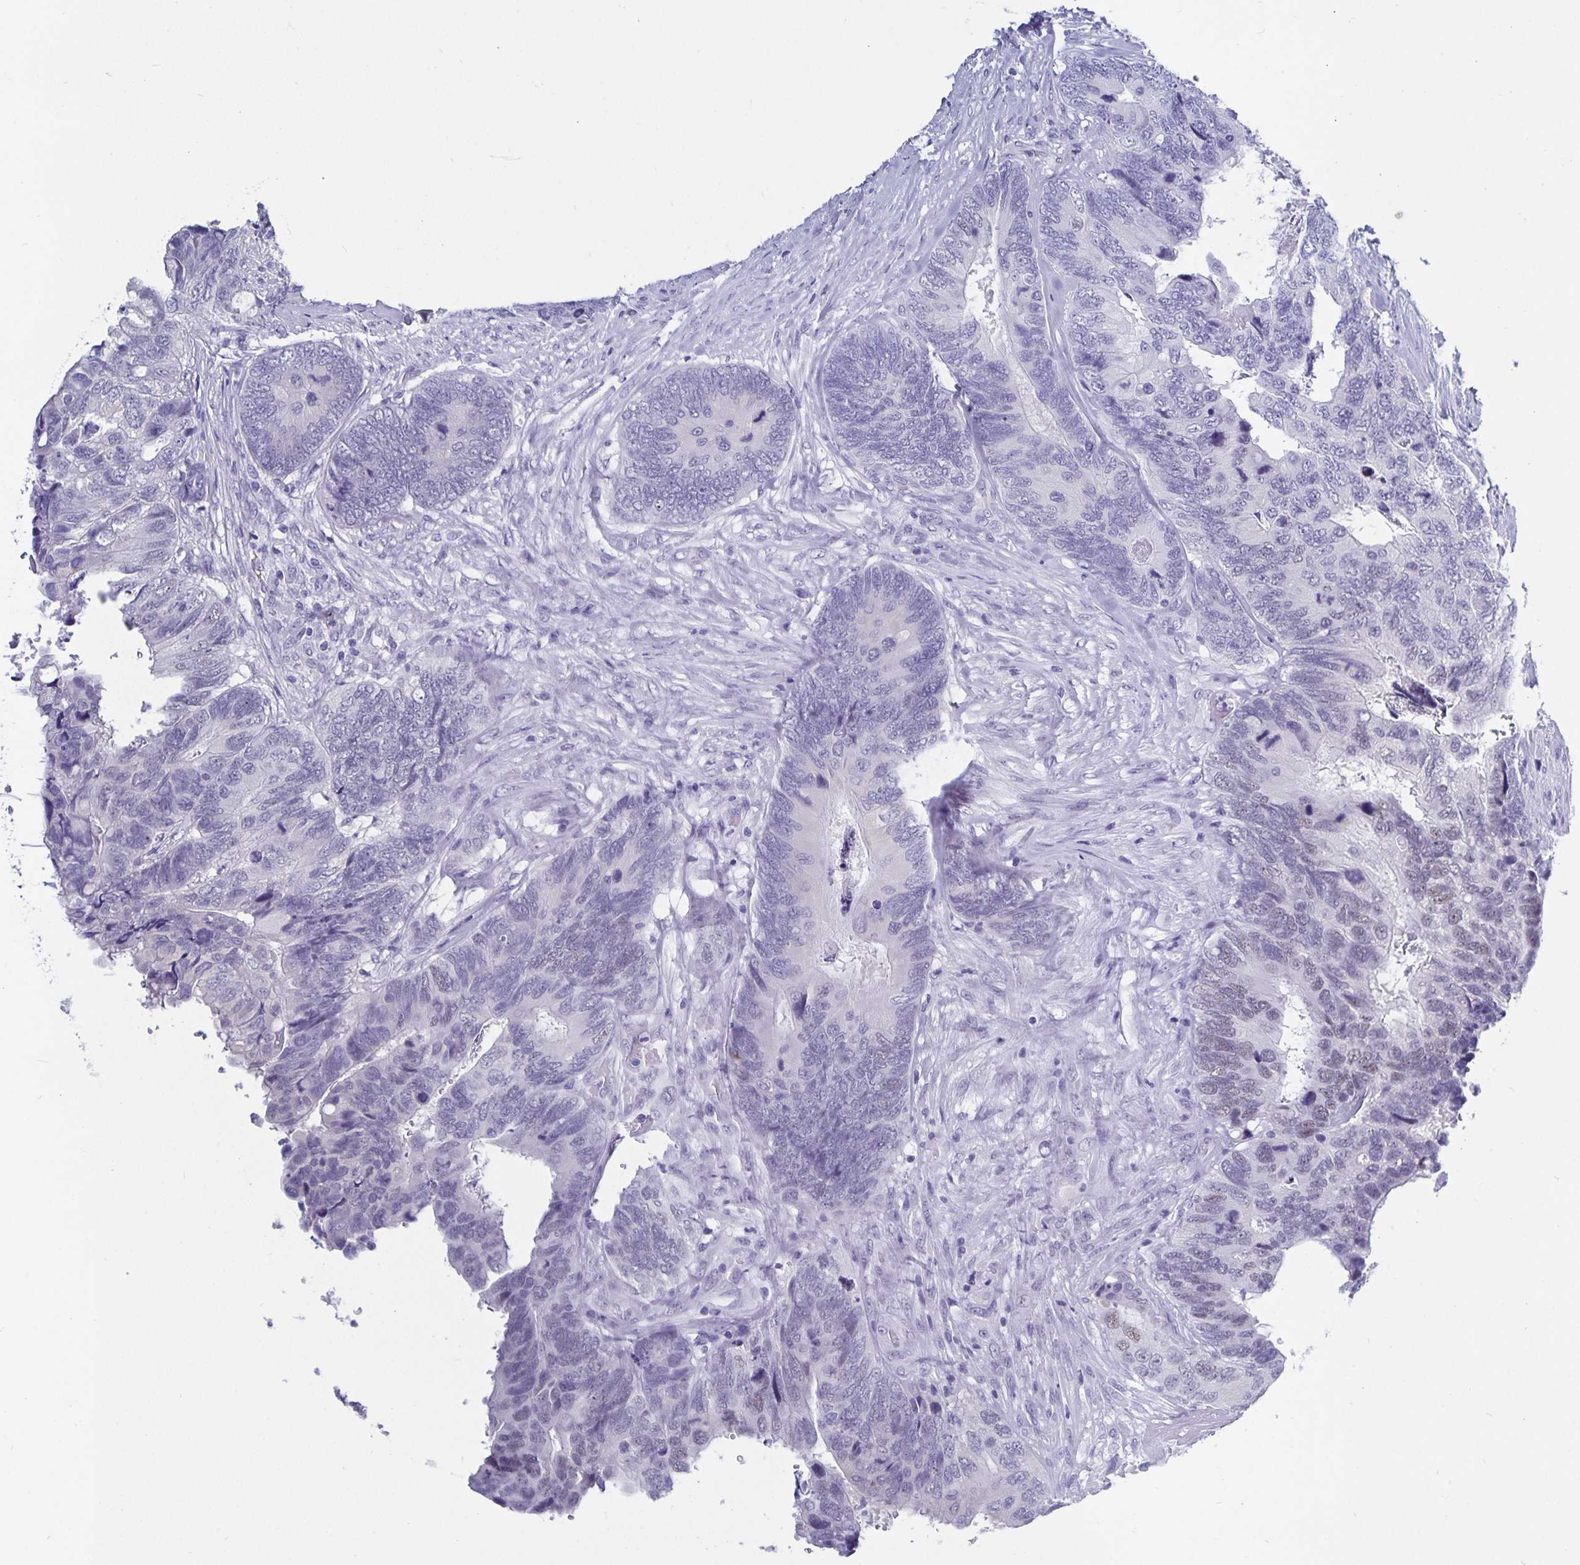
{"staining": {"intensity": "negative", "quantity": "none", "location": "none"}, "tissue": "breast cancer", "cell_type": "Tumor cells", "image_type": "cancer", "snomed": [{"axis": "morphology", "description": "Lobular carcinoma"}, {"axis": "topography", "description": "Breast"}], "caption": "This is an immunohistochemistry (IHC) photomicrograph of breast cancer. There is no positivity in tumor cells.", "gene": "ODF3B", "patient": {"sex": "female", "age": 59}}